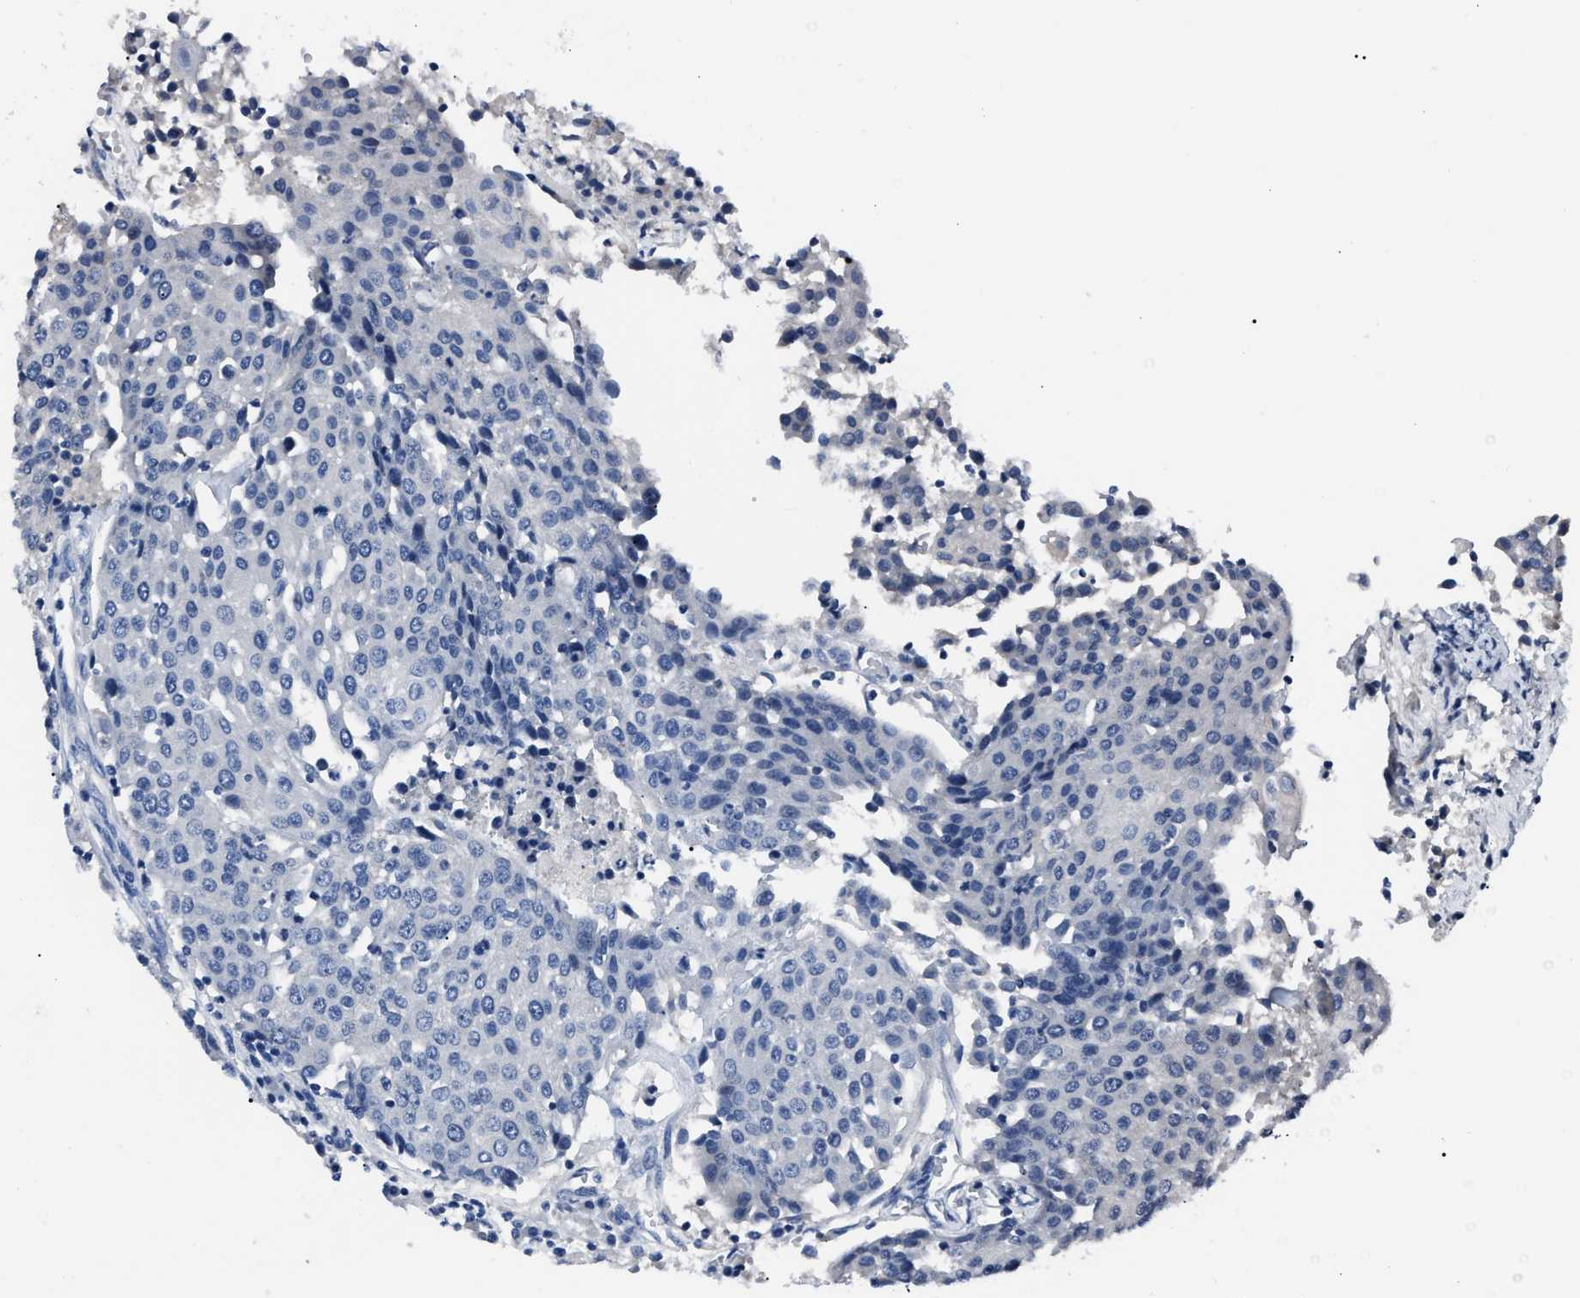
{"staining": {"intensity": "negative", "quantity": "none", "location": "none"}, "tissue": "urothelial cancer", "cell_type": "Tumor cells", "image_type": "cancer", "snomed": [{"axis": "morphology", "description": "Urothelial carcinoma, High grade"}, {"axis": "topography", "description": "Urinary bladder"}], "caption": "Immunohistochemistry histopathology image of human urothelial cancer stained for a protein (brown), which demonstrates no staining in tumor cells.", "gene": "LRWD1", "patient": {"sex": "female", "age": 85}}